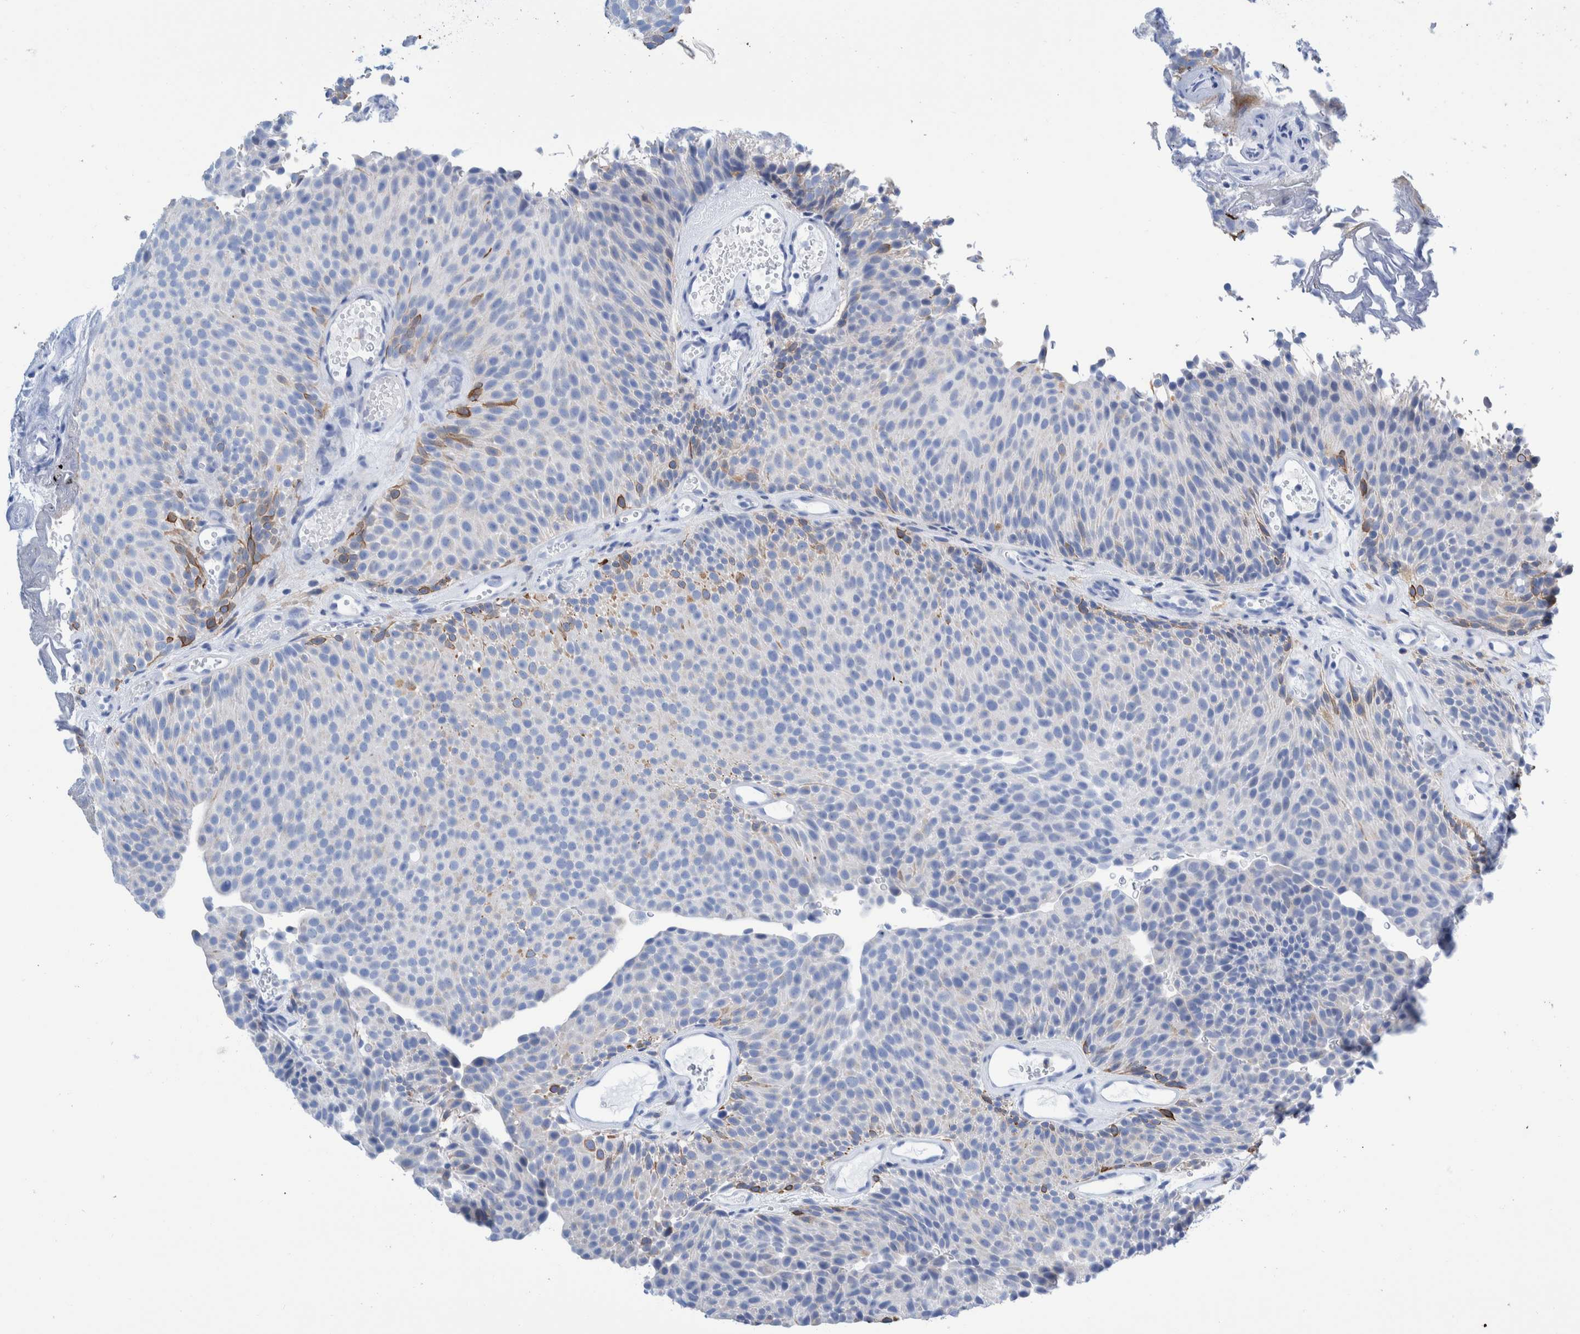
{"staining": {"intensity": "strong", "quantity": "<25%", "location": "cytoplasmic/membranous"}, "tissue": "urothelial cancer", "cell_type": "Tumor cells", "image_type": "cancer", "snomed": [{"axis": "morphology", "description": "Urothelial carcinoma, Low grade"}, {"axis": "topography", "description": "Urinary bladder"}], "caption": "Immunohistochemistry (IHC) of human urothelial cancer exhibits medium levels of strong cytoplasmic/membranous expression in about <25% of tumor cells.", "gene": "KRT14", "patient": {"sex": "male", "age": 78}}